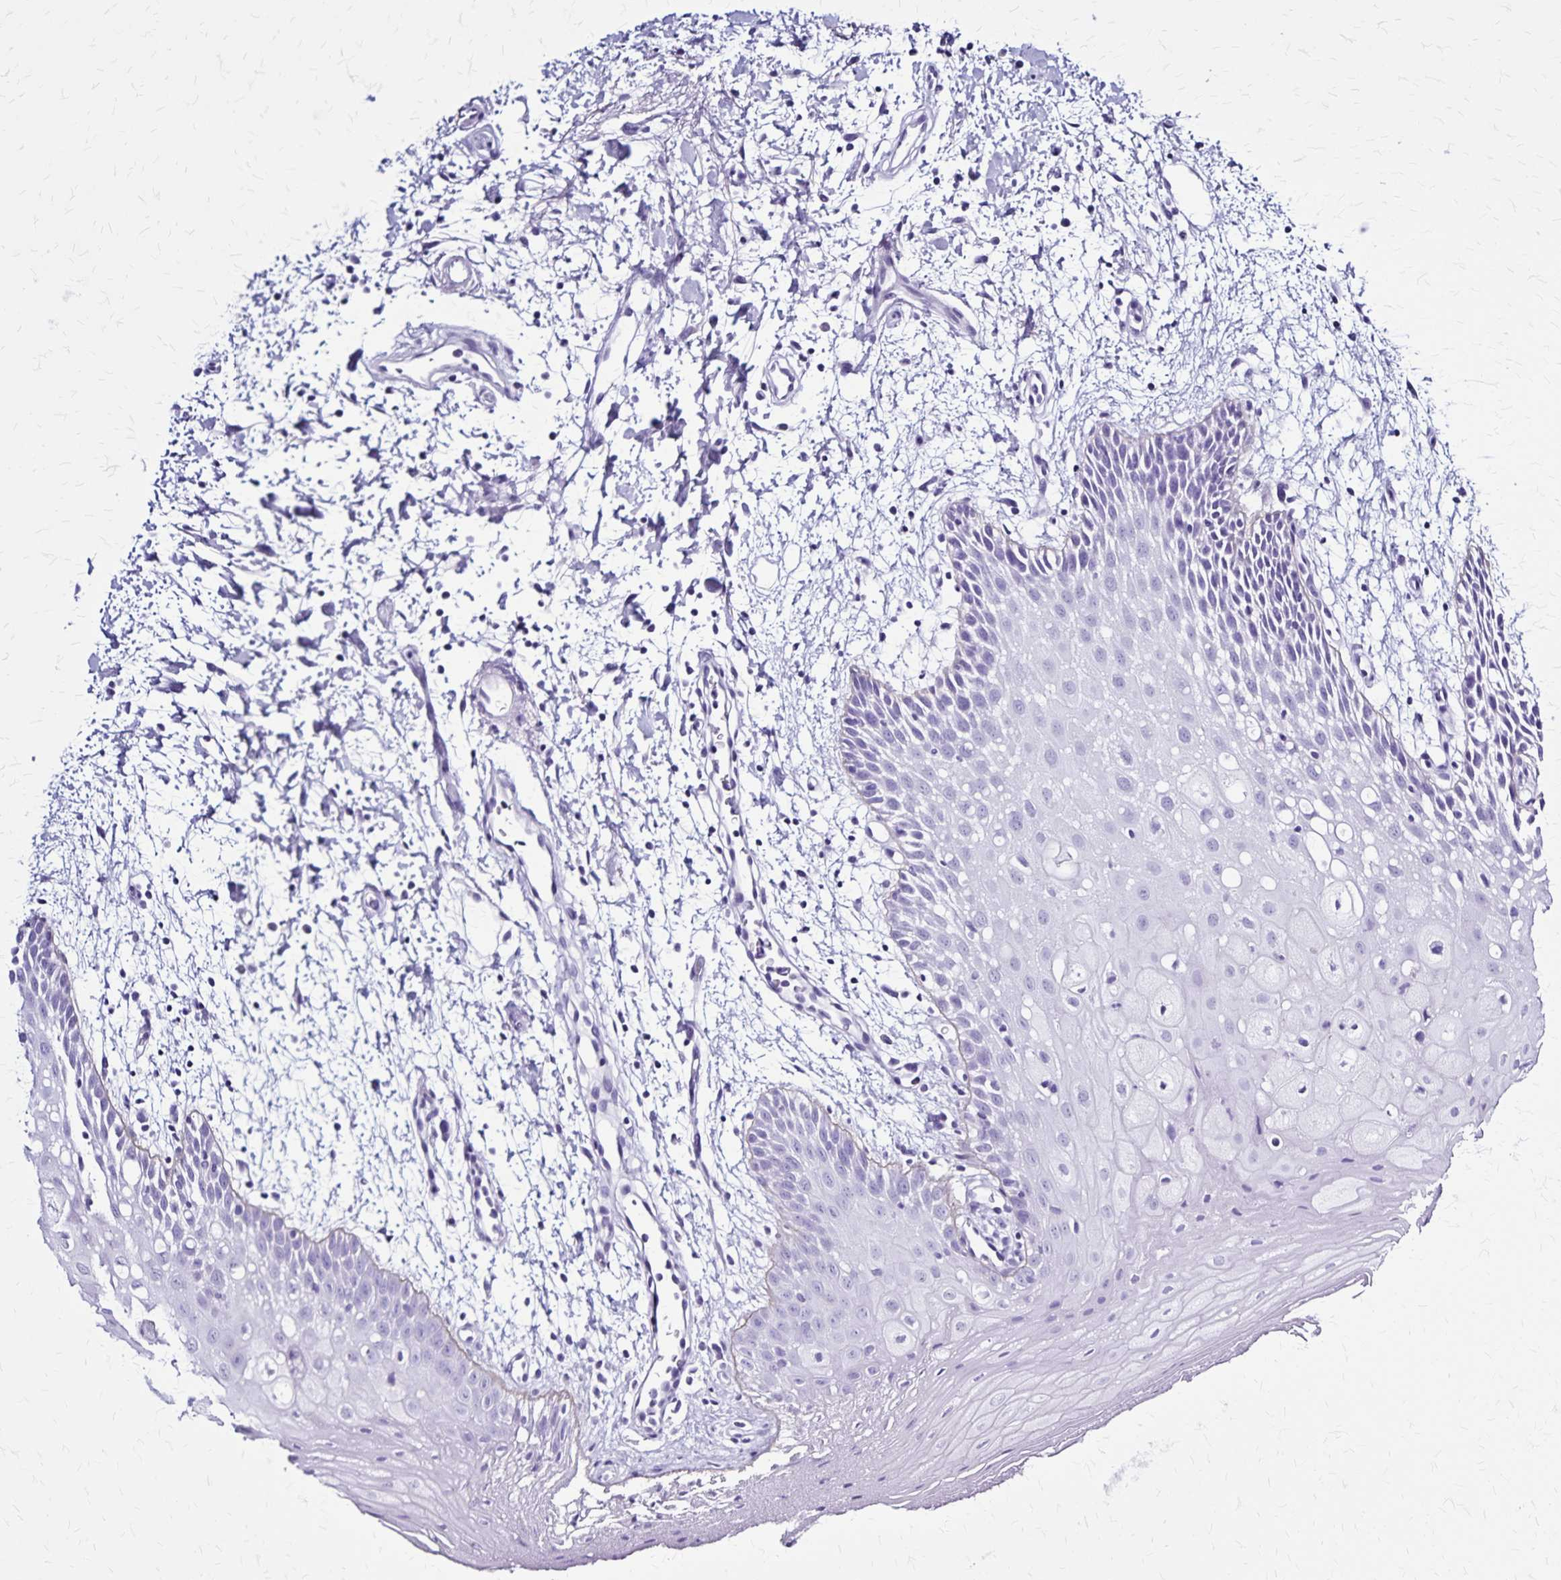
{"staining": {"intensity": "negative", "quantity": "none", "location": "none"}, "tissue": "oral mucosa", "cell_type": "Squamous epithelial cells", "image_type": "normal", "snomed": [{"axis": "morphology", "description": "Normal tissue, NOS"}, {"axis": "morphology", "description": "Squamous cell carcinoma, NOS"}, {"axis": "topography", "description": "Oral tissue"}, {"axis": "topography", "description": "Tounge, NOS"}, {"axis": "topography", "description": "Head-Neck"}], "caption": "DAB (3,3'-diaminobenzidine) immunohistochemical staining of benign human oral mucosa reveals no significant staining in squamous epithelial cells. (DAB immunohistochemistry, high magnification).", "gene": "PLXNA4", "patient": {"sex": "male", "age": 62}}